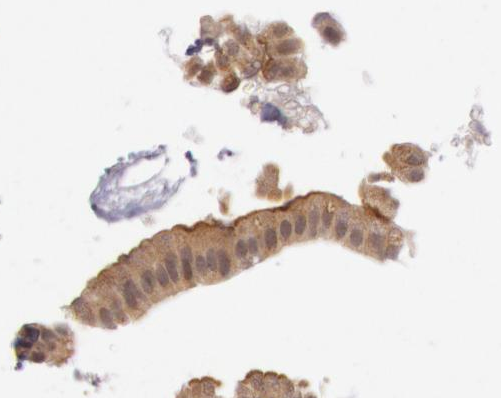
{"staining": {"intensity": "strong", "quantity": ">75%", "location": "cytoplasmic/membranous,nuclear"}, "tissue": "gallbladder", "cell_type": "Glandular cells", "image_type": "normal", "snomed": [{"axis": "morphology", "description": "Normal tissue, NOS"}, {"axis": "topography", "description": "Gallbladder"}], "caption": "Brown immunohistochemical staining in benign human gallbladder displays strong cytoplasmic/membranous,nuclear positivity in approximately >75% of glandular cells.", "gene": "CDK16", "patient": {"sex": "female", "age": 63}}